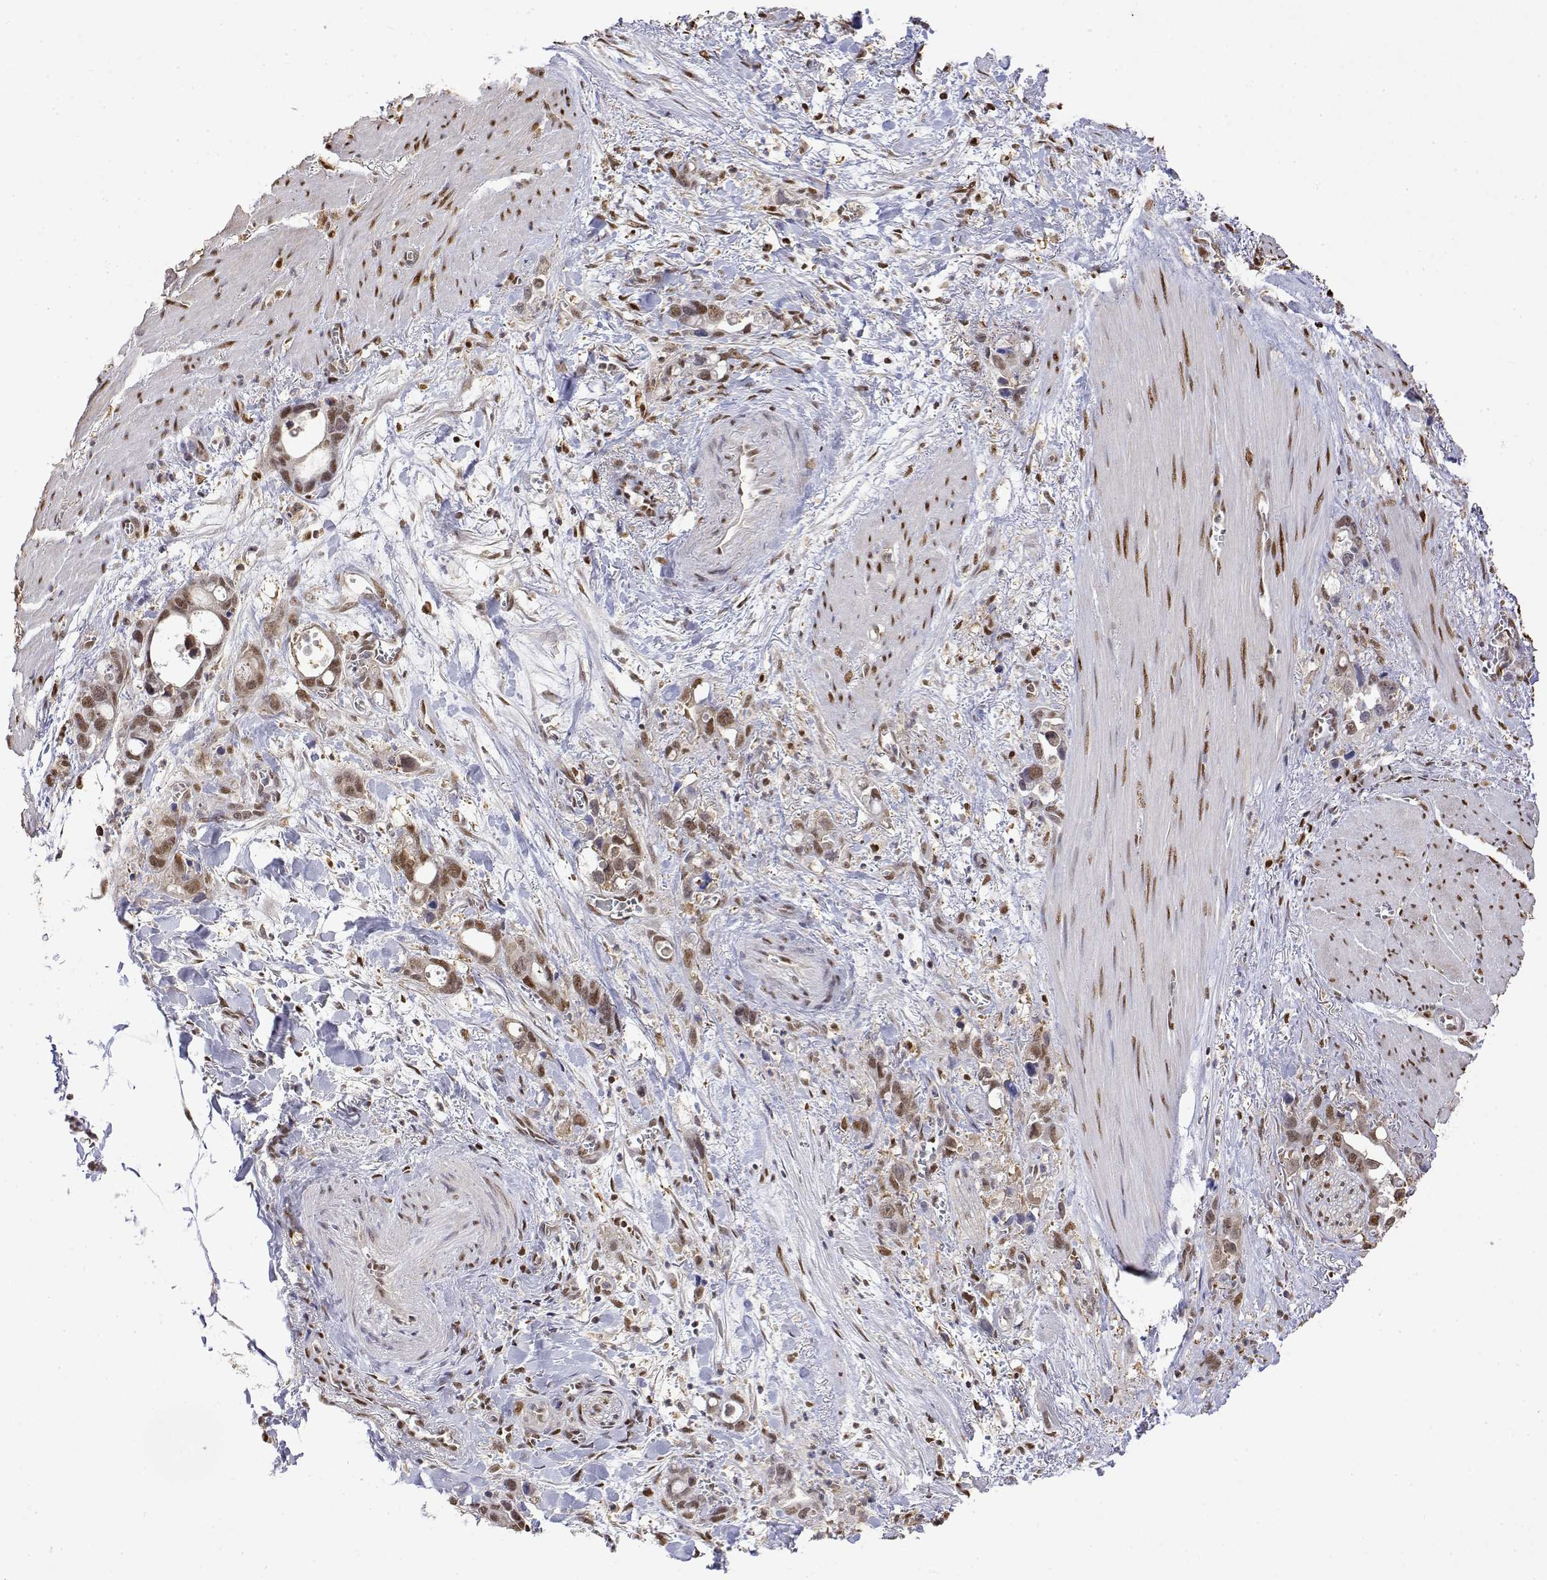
{"staining": {"intensity": "moderate", "quantity": ">75%", "location": "nuclear"}, "tissue": "stomach cancer", "cell_type": "Tumor cells", "image_type": "cancer", "snomed": [{"axis": "morphology", "description": "Normal tissue, NOS"}, {"axis": "morphology", "description": "Adenocarcinoma, NOS"}, {"axis": "topography", "description": "Esophagus"}, {"axis": "topography", "description": "Stomach, upper"}], "caption": "Stomach cancer (adenocarcinoma) stained with a protein marker exhibits moderate staining in tumor cells.", "gene": "TPI1", "patient": {"sex": "male", "age": 74}}